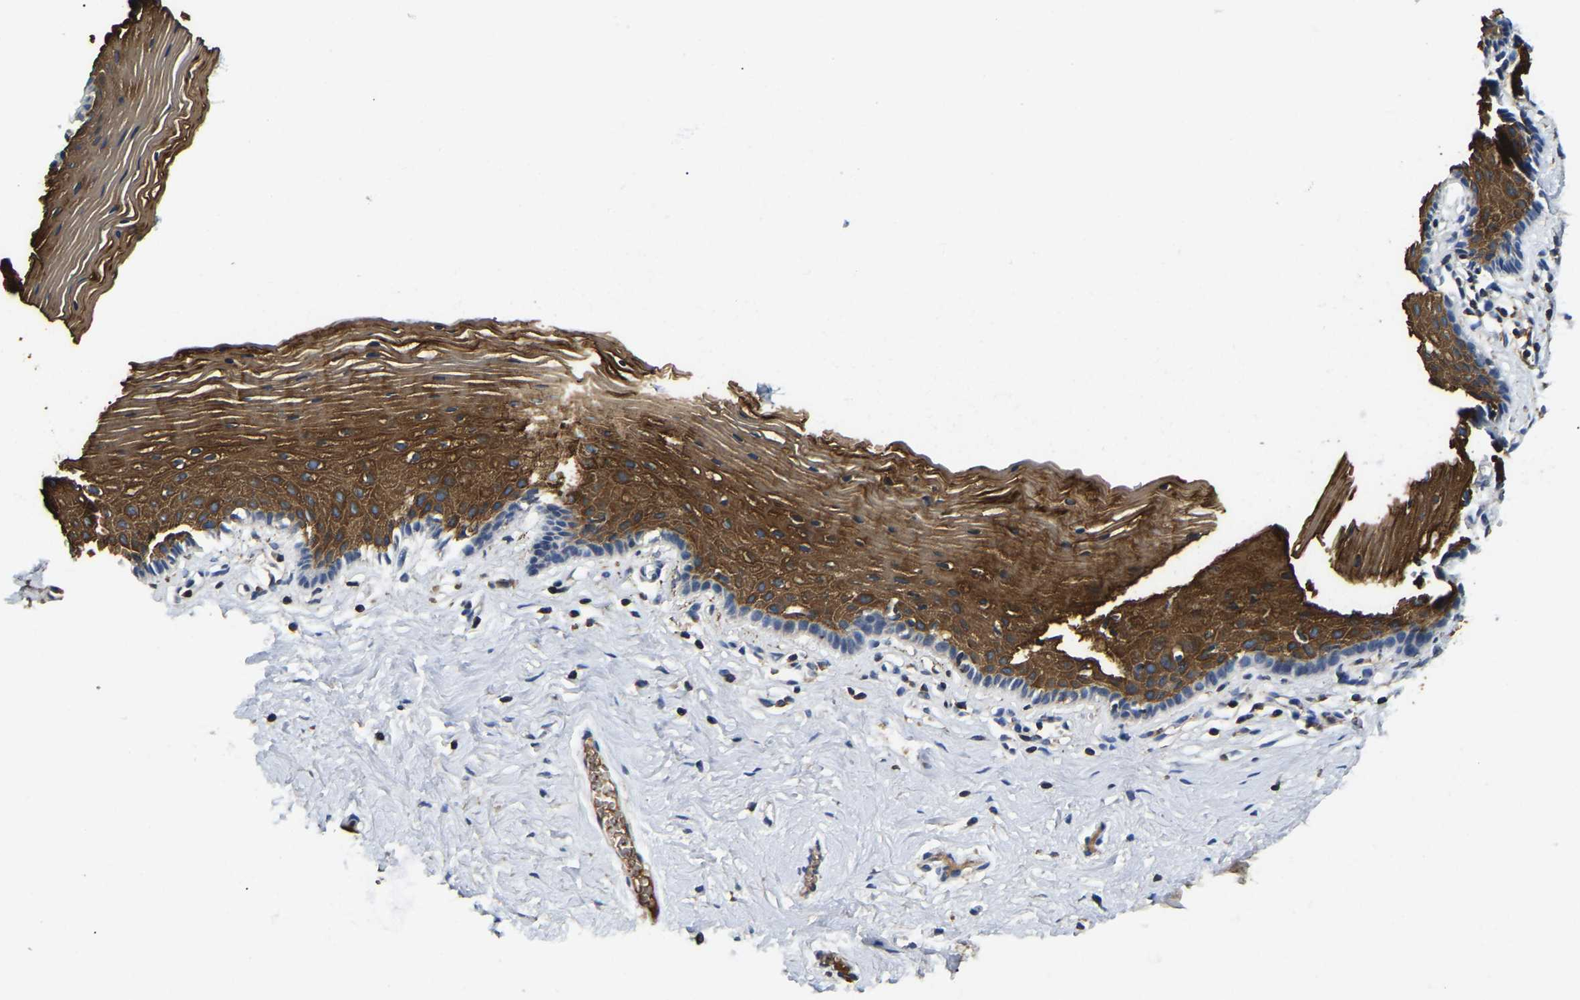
{"staining": {"intensity": "strong", "quantity": ">75%", "location": "cytoplasmic/membranous"}, "tissue": "vagina", "cell_type": "Squamous epithelial cells", "image_type": "normal", "snomed": [{"axis": "morphology", "description": "Normal tissue, NOS"}, {"axis": "topography", "description": "Vagina"}], "caption": "Protein staining reveals strong cytoplasmic/membranous staining in about >75% of squamous epithelial cells in unremarkable vagina.", "gene": "SMPD2", "patient": {"sex": "female", "age": 32}}